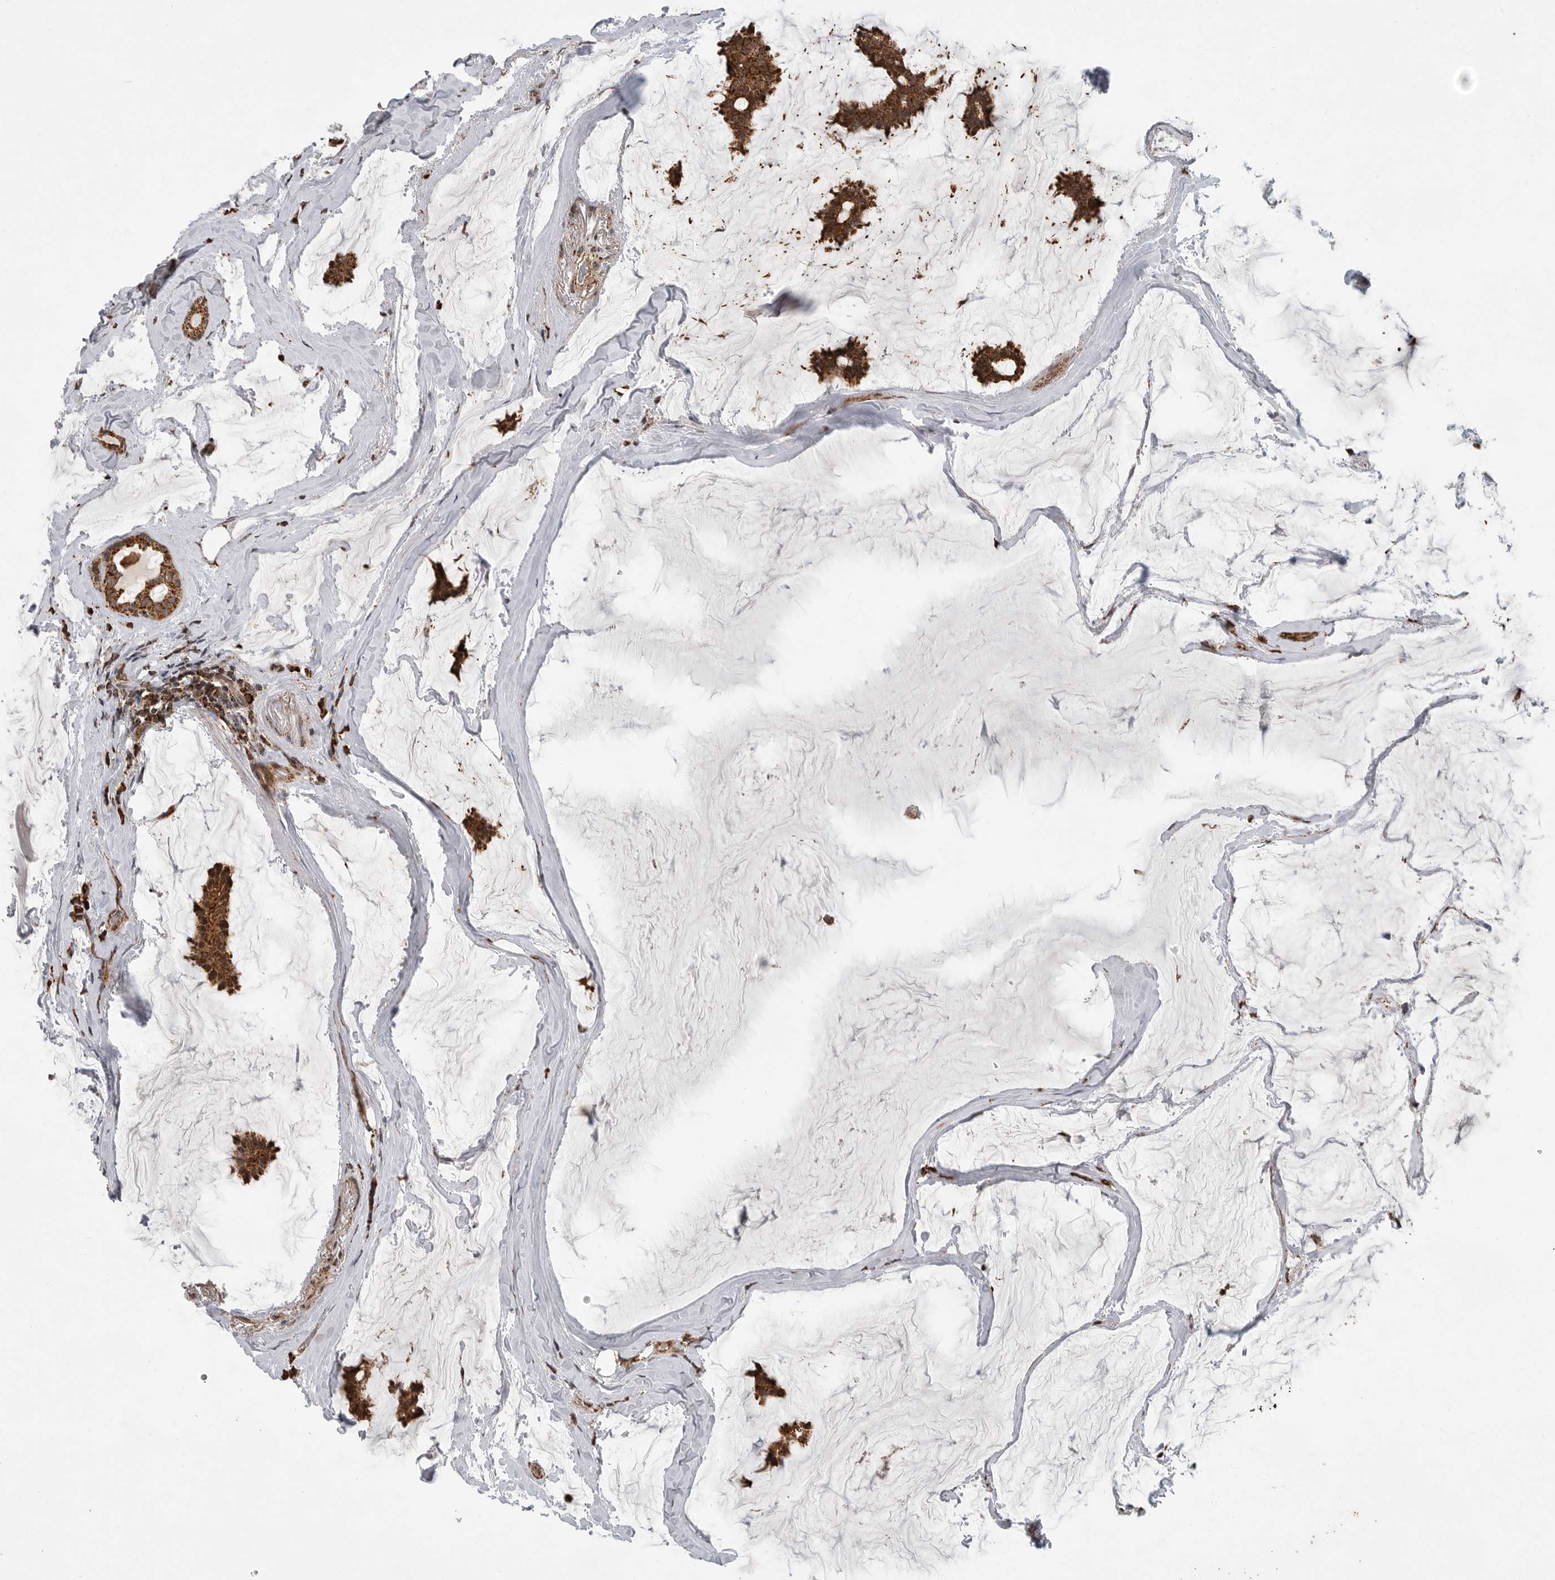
{"staining": {"intensity": "strong", "quantity": ">75%", "location": "cytoplasmic/membranous"}, "tissue": "breast cancer", "cell_type": "Tumor cells", "image_type": "cancer", "snomed": [{"axis": "morphology", "description": "Duct carcinoma"}, {"axis": "topography", "description": "Breast"}], "caption": "Breast cancer stained with a protein marker exhibits strong staining in tumor cells.", "gene": "GCNT2", "patient": {"sex": "female", "age": 93}}